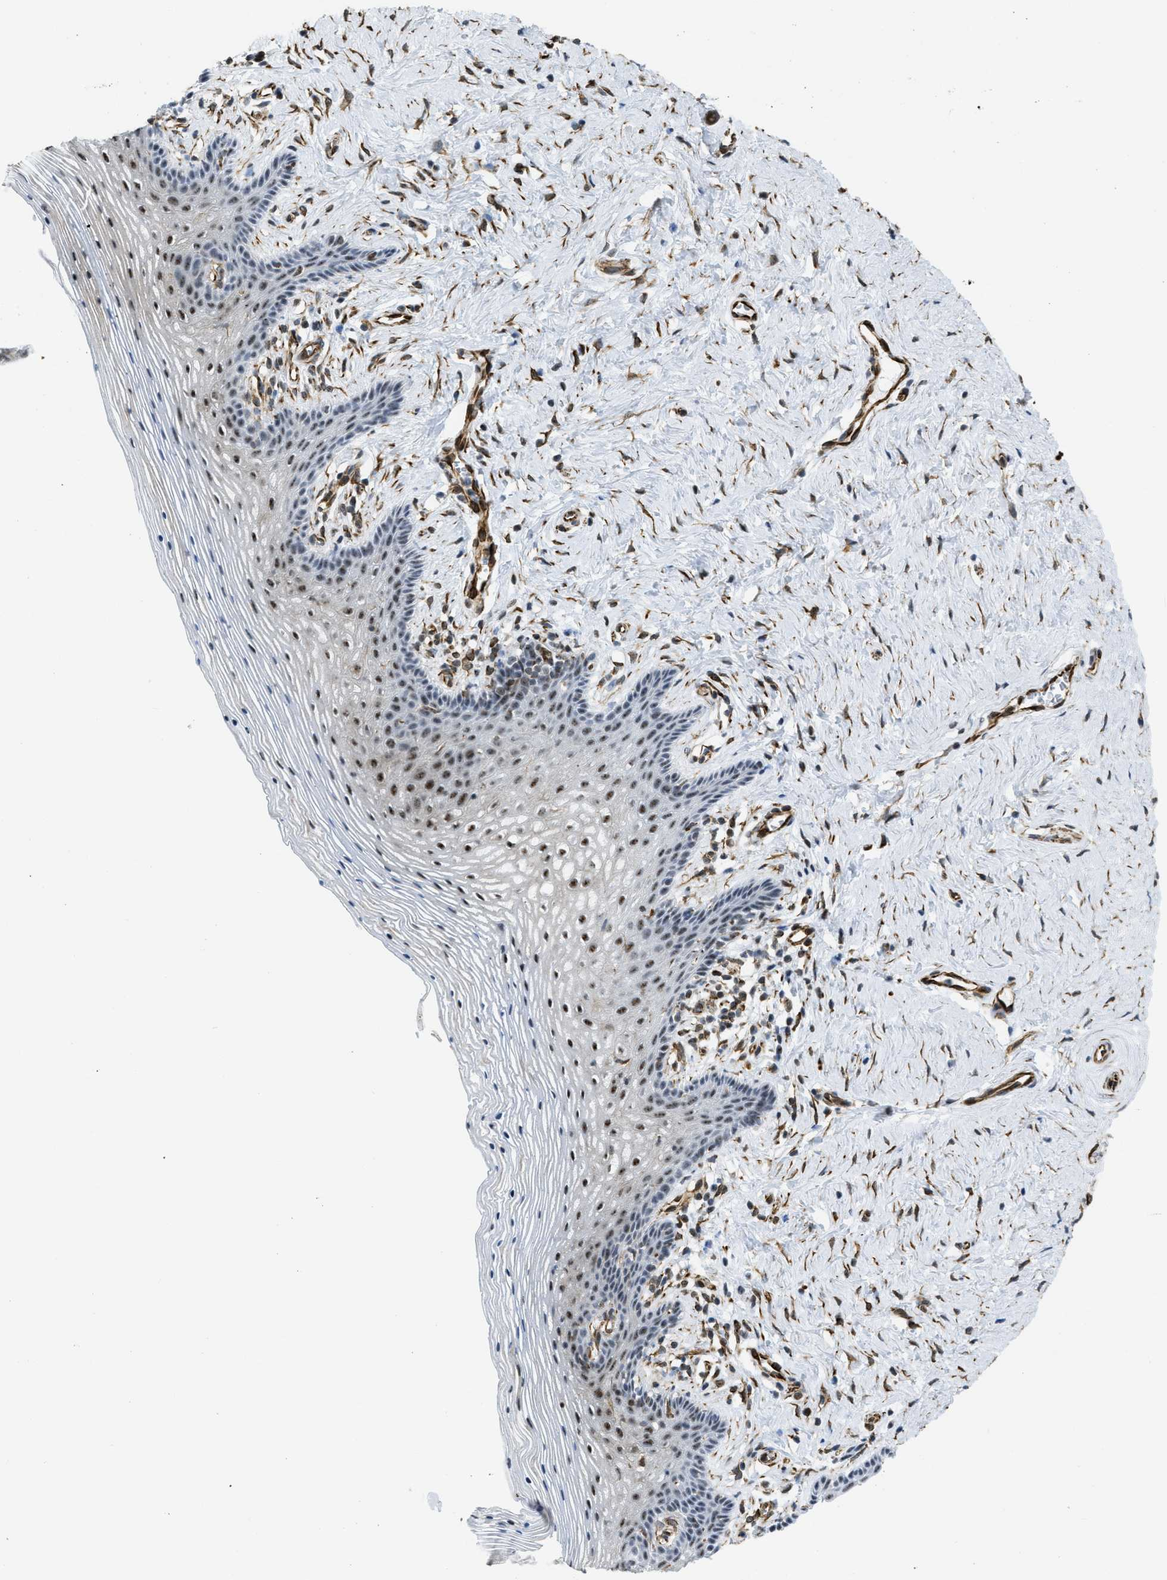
{"staining": {"intensity": "moderate", "quantity": ">75%", "location": "nuclear"}, "tissue": "vagina", "cell_type": "Squamous epithelial cells", "image_type": "normal", "snomed": [{"axis": "morphology", "description": "Normal tissue, NOS"}, {"axis": "topography", "description": "Vagina"}], "caption": "IHC of unremarkable vagina shows medium levels of moderate nuclear staining in about >75% of squamous epithelial cells.", "gene": "LRRC8B", "patient": {"sex": "female", "age": 32}}